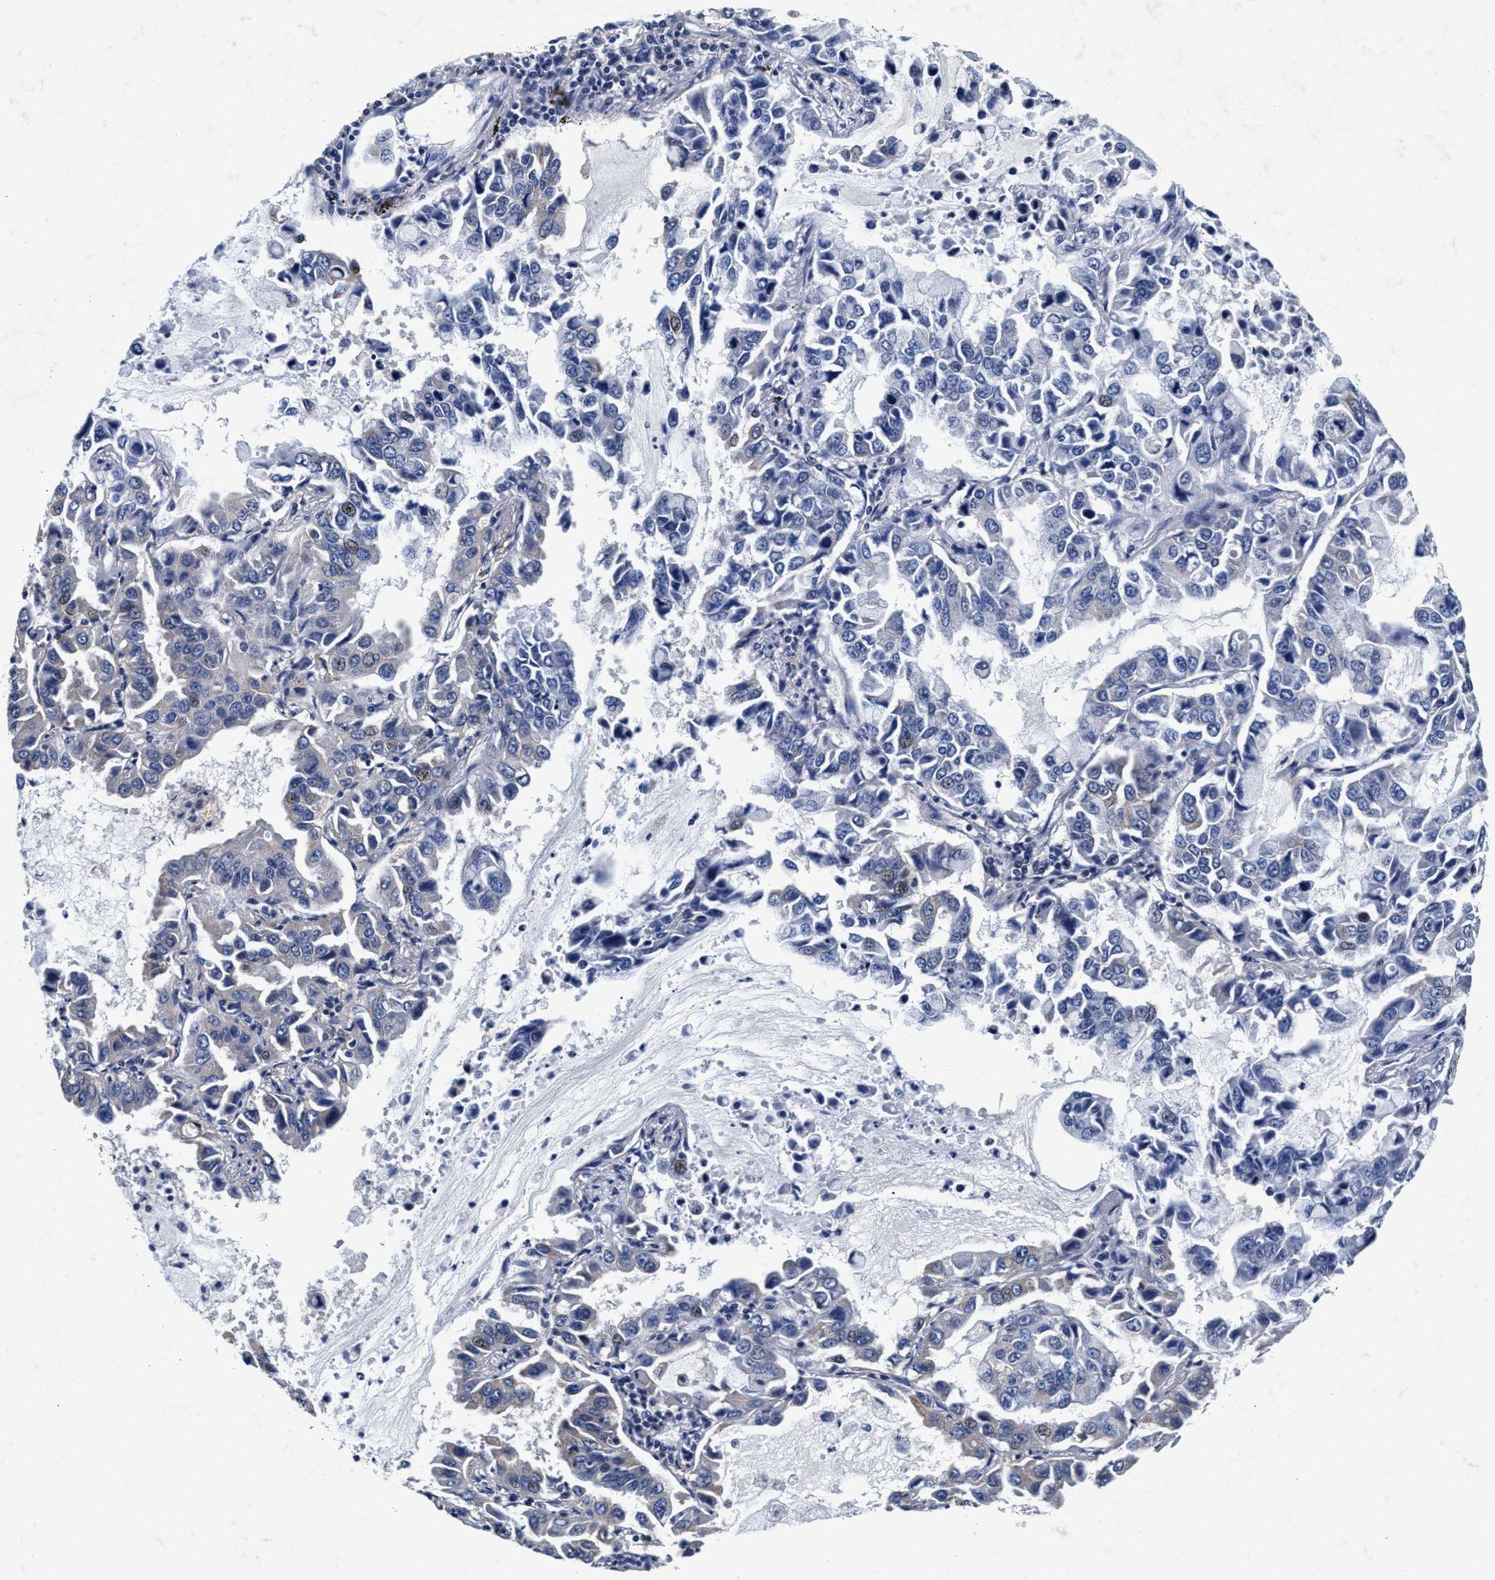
{"staining": {"intensity": "negative", "quantity": "none", "location": "none"}, "tissue": "lung cancer", "cell_type": "Tumor cells", "image_type": "cancer", "snomed": [{"axis": "morphology", "description": "Adenocarcinoma, NOS"}, {"axis": "topography", "description": "Lung"}], "caption": "Immunohistochemical staining of lung adenocarcinoma demonstrates no significant expression in tumor cells. (Immunohistochemistry (ihc), brightfield microscopy, high magnification).", "gene": "SLC8A1", "patient": {"sex": "male", "age": 64}}